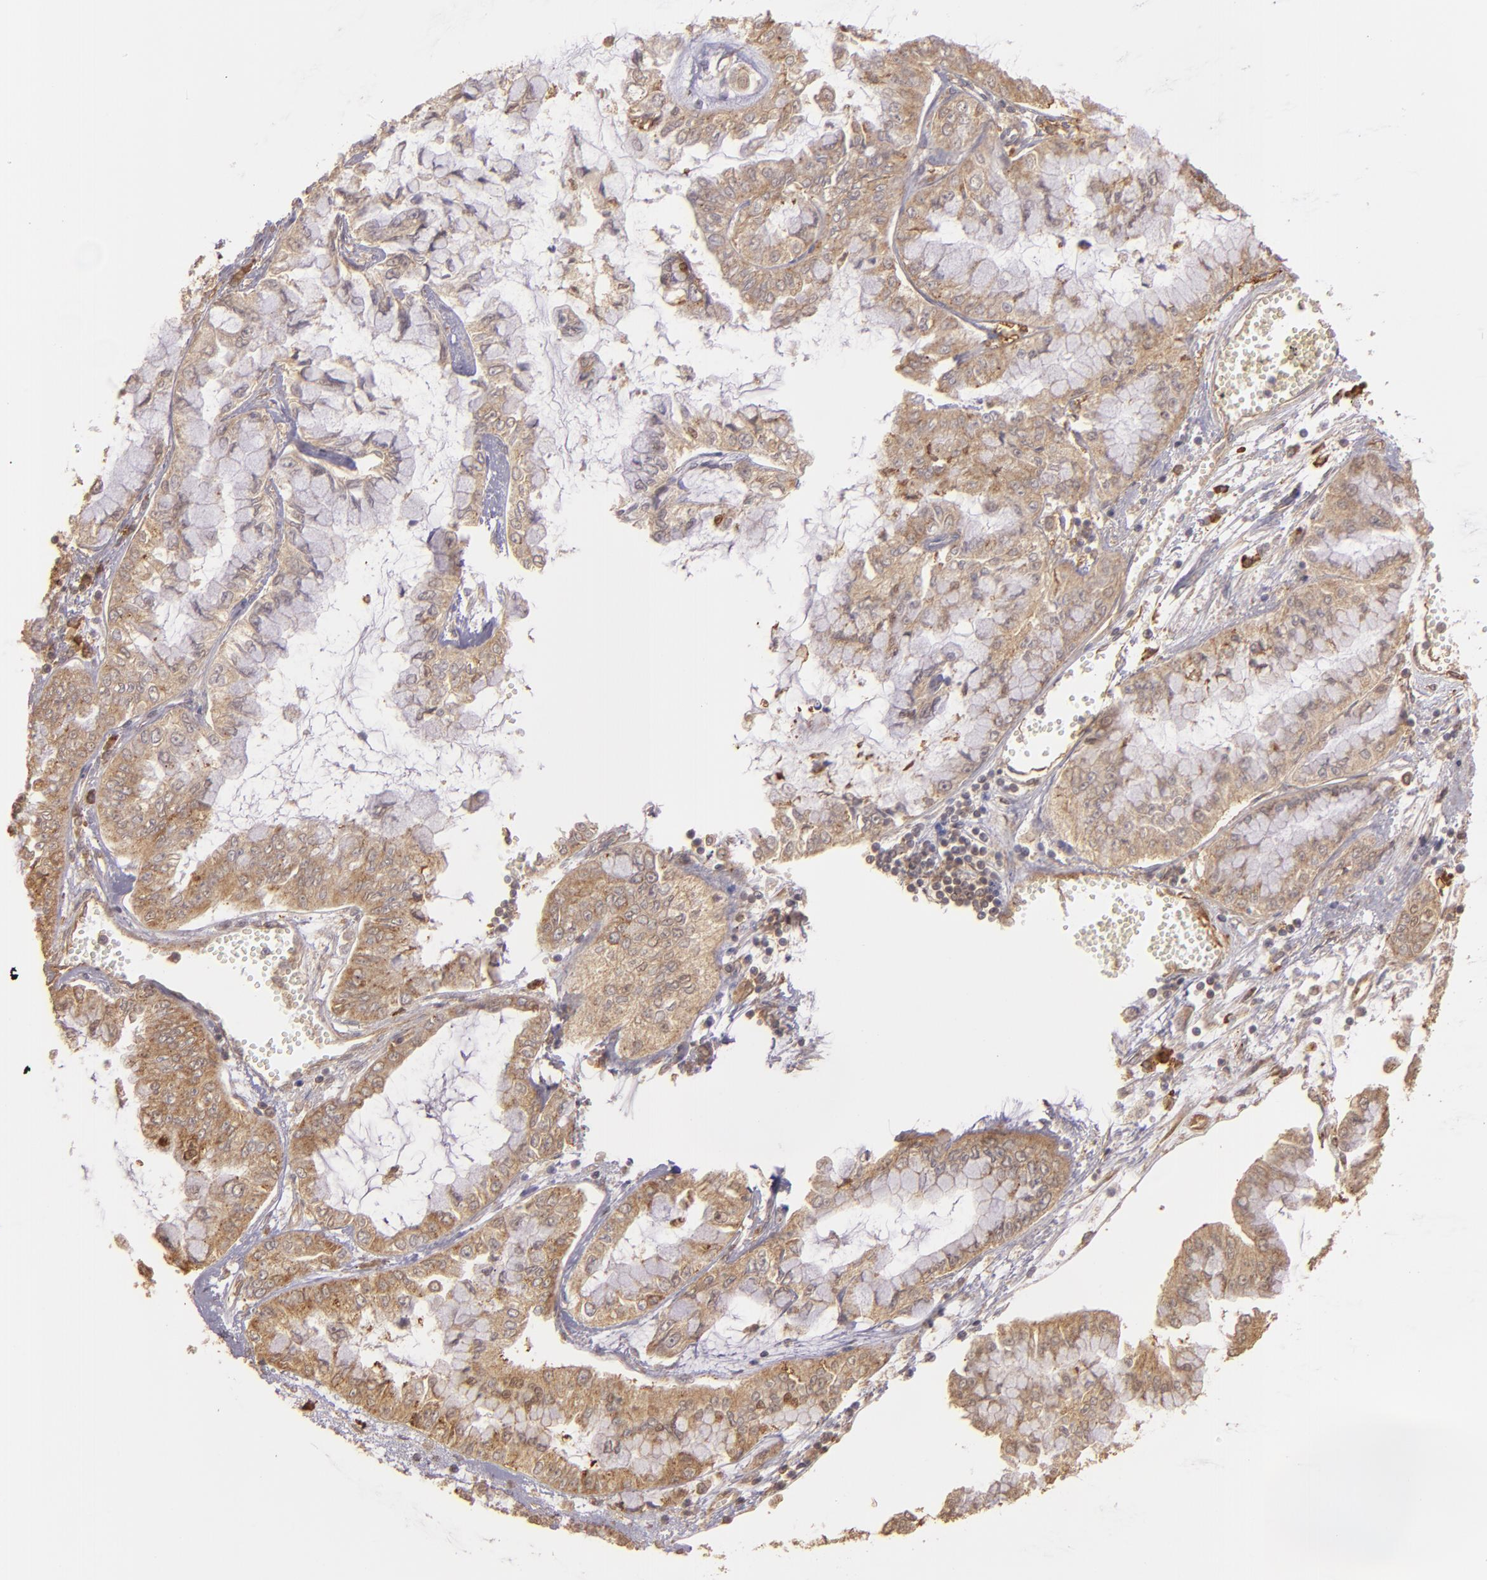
{"staining": {"intensity": "strong", "quantity": ">75%", "location": "cytoplasmic/membranous"}, "tissue": "liver cancer", "cell_type": "Tumor cells", "image_type": "cancer", "snomed": [{"axis": "morphology", "description": "Cholangiocarcinoma"}, {"axis": "topography", "description": "Liver"}], "caption": "A micrograph of human liver cholangiocarcinoma stained for a protein demonstrates strong cytoplasmic/membranous brown staining in tumor cells. Immunohistochemistry stains the protein of interest in brown and the nuclei are stained blue.", "gene": "ECE1", "patient": {"sex": "female", "age": 79}}